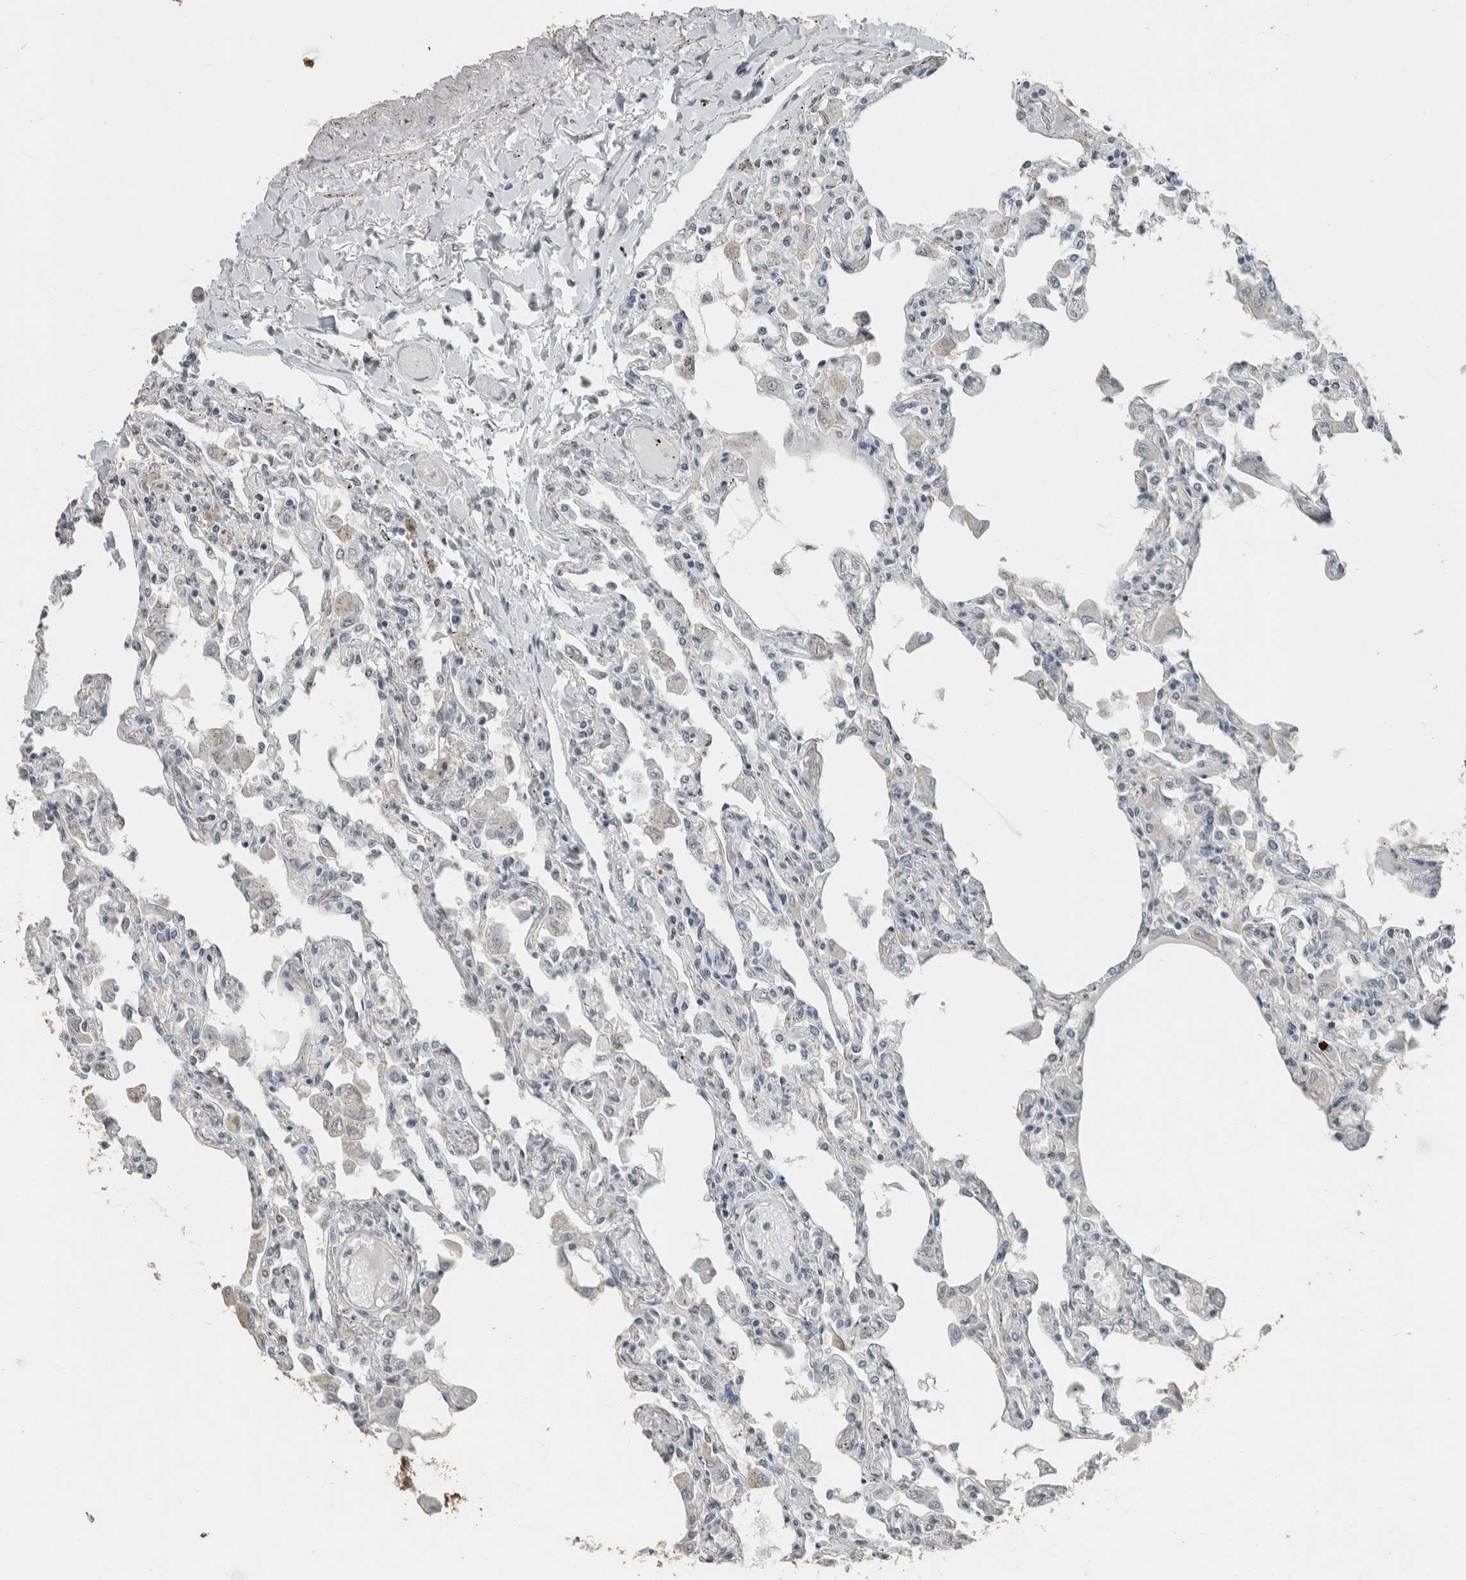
{"staining": {"intensity": "negative", "quantity": "none", "location": "none"}, "tissue": "lung", "cell_type": "Alveolar cells", "image_type": "normal", "snomed": [{"axis": "morphology", "description": "Normal tissue, NOS"}, {"axis": "topography", "description": "Bronchus"}, {"axis": "topography", "description": "Lung"}], "caption": "Immunohistochemical staining of benign human lung displays no significant staining in alveolar cells.", "gene": "ACVR2B", "patient": {"sex": "female", "age": 49}}